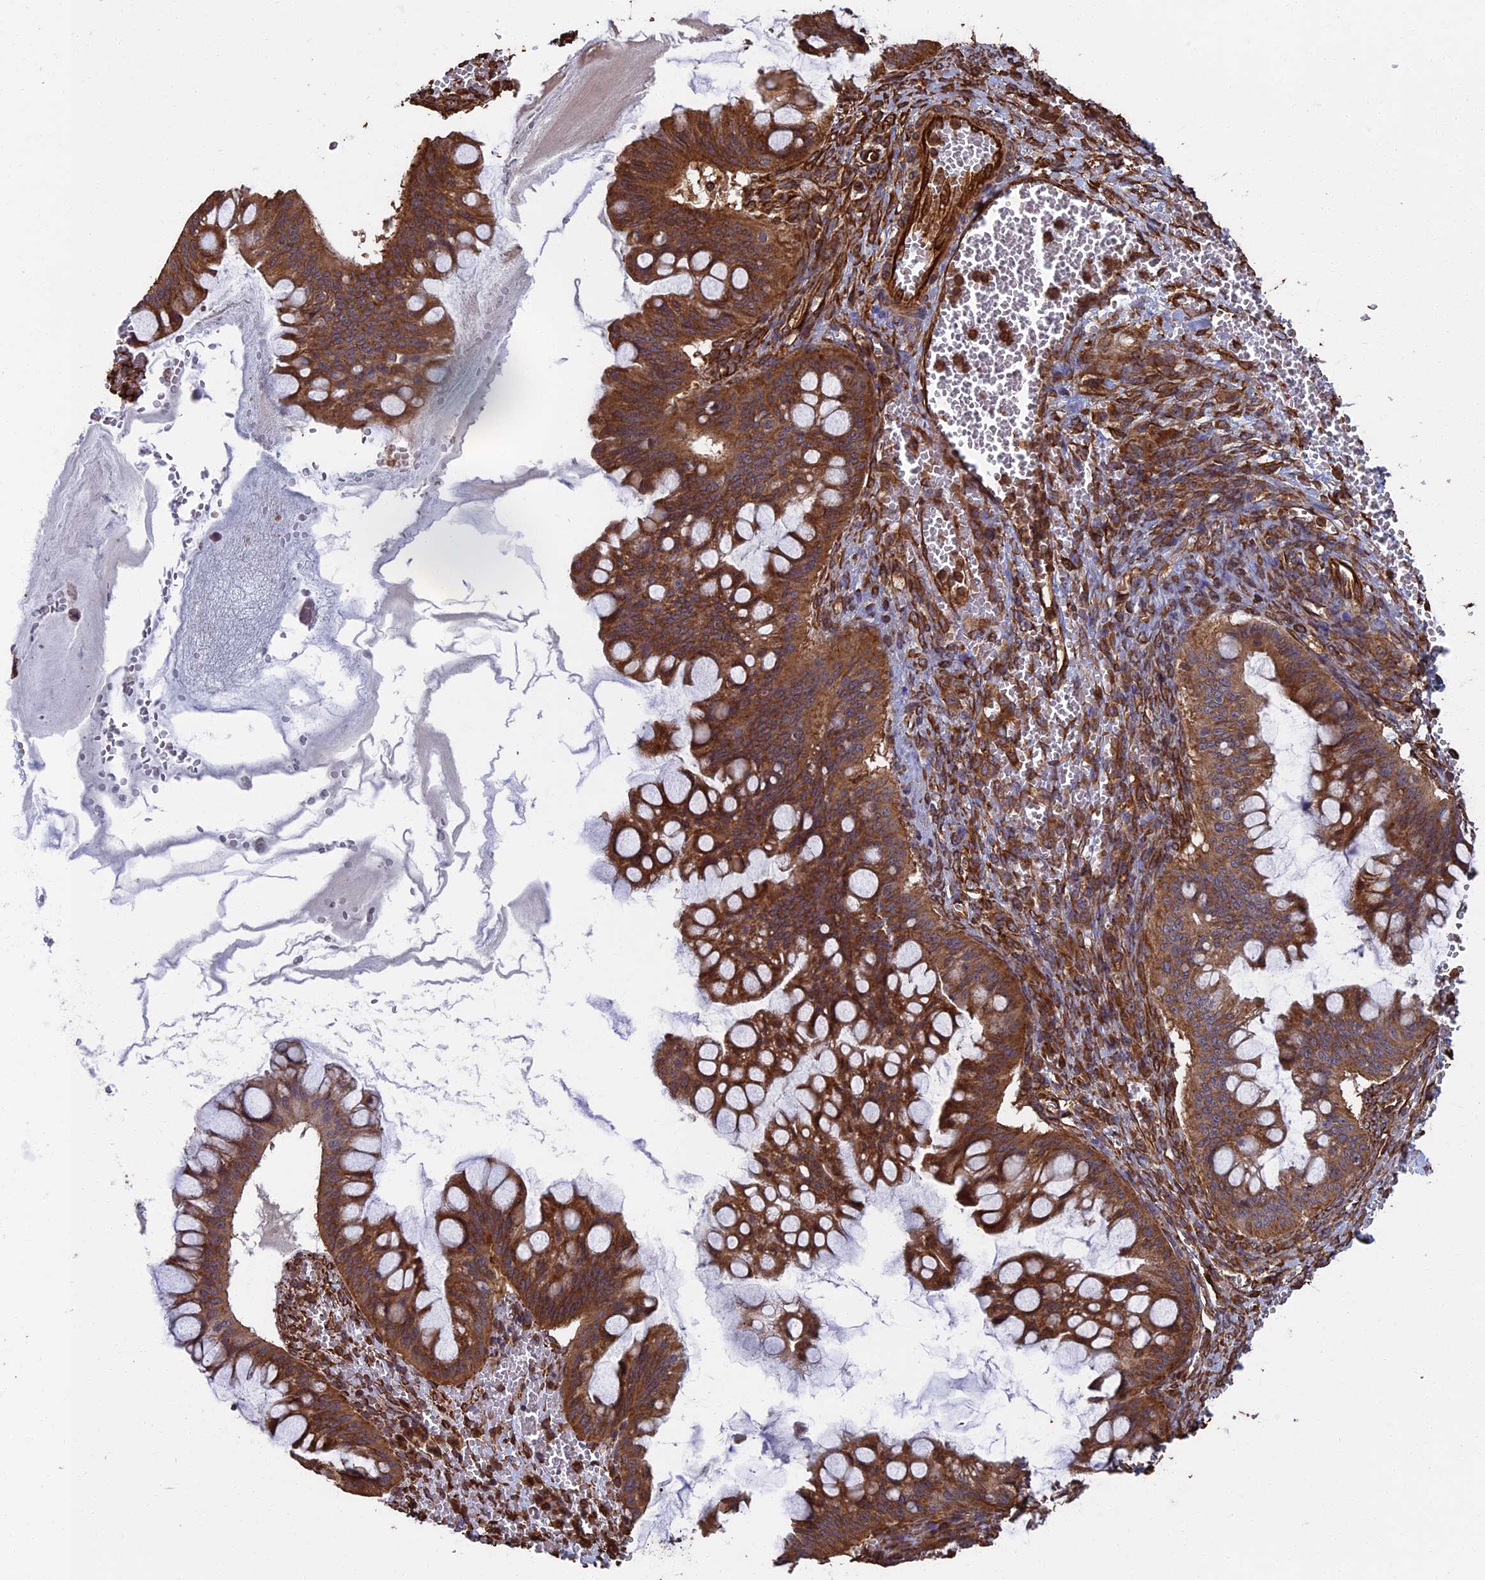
{"staining": {"intensity": "strong", "quantity": "25%-75%", "location": "cytoplasmic/membranous"}, "tissue": "ovarian cancer", "cell_type": "Tumor cells", "image_type": "cancer", "snomed": [{"axis": "morphology", "description": "Cystadenocarcinoma, mucinous, NOS"}, {"axis": "topography", "description": "Ovary"}], "caption": "A micrograph of human mucinous cystadenocarcinoma (ovarian) stained for a protein shows strong cytoplasmic/membranous brown staining in tumor cells.", "gene": "CCDC124", "patient": {"sex": "female", "age": 73}}